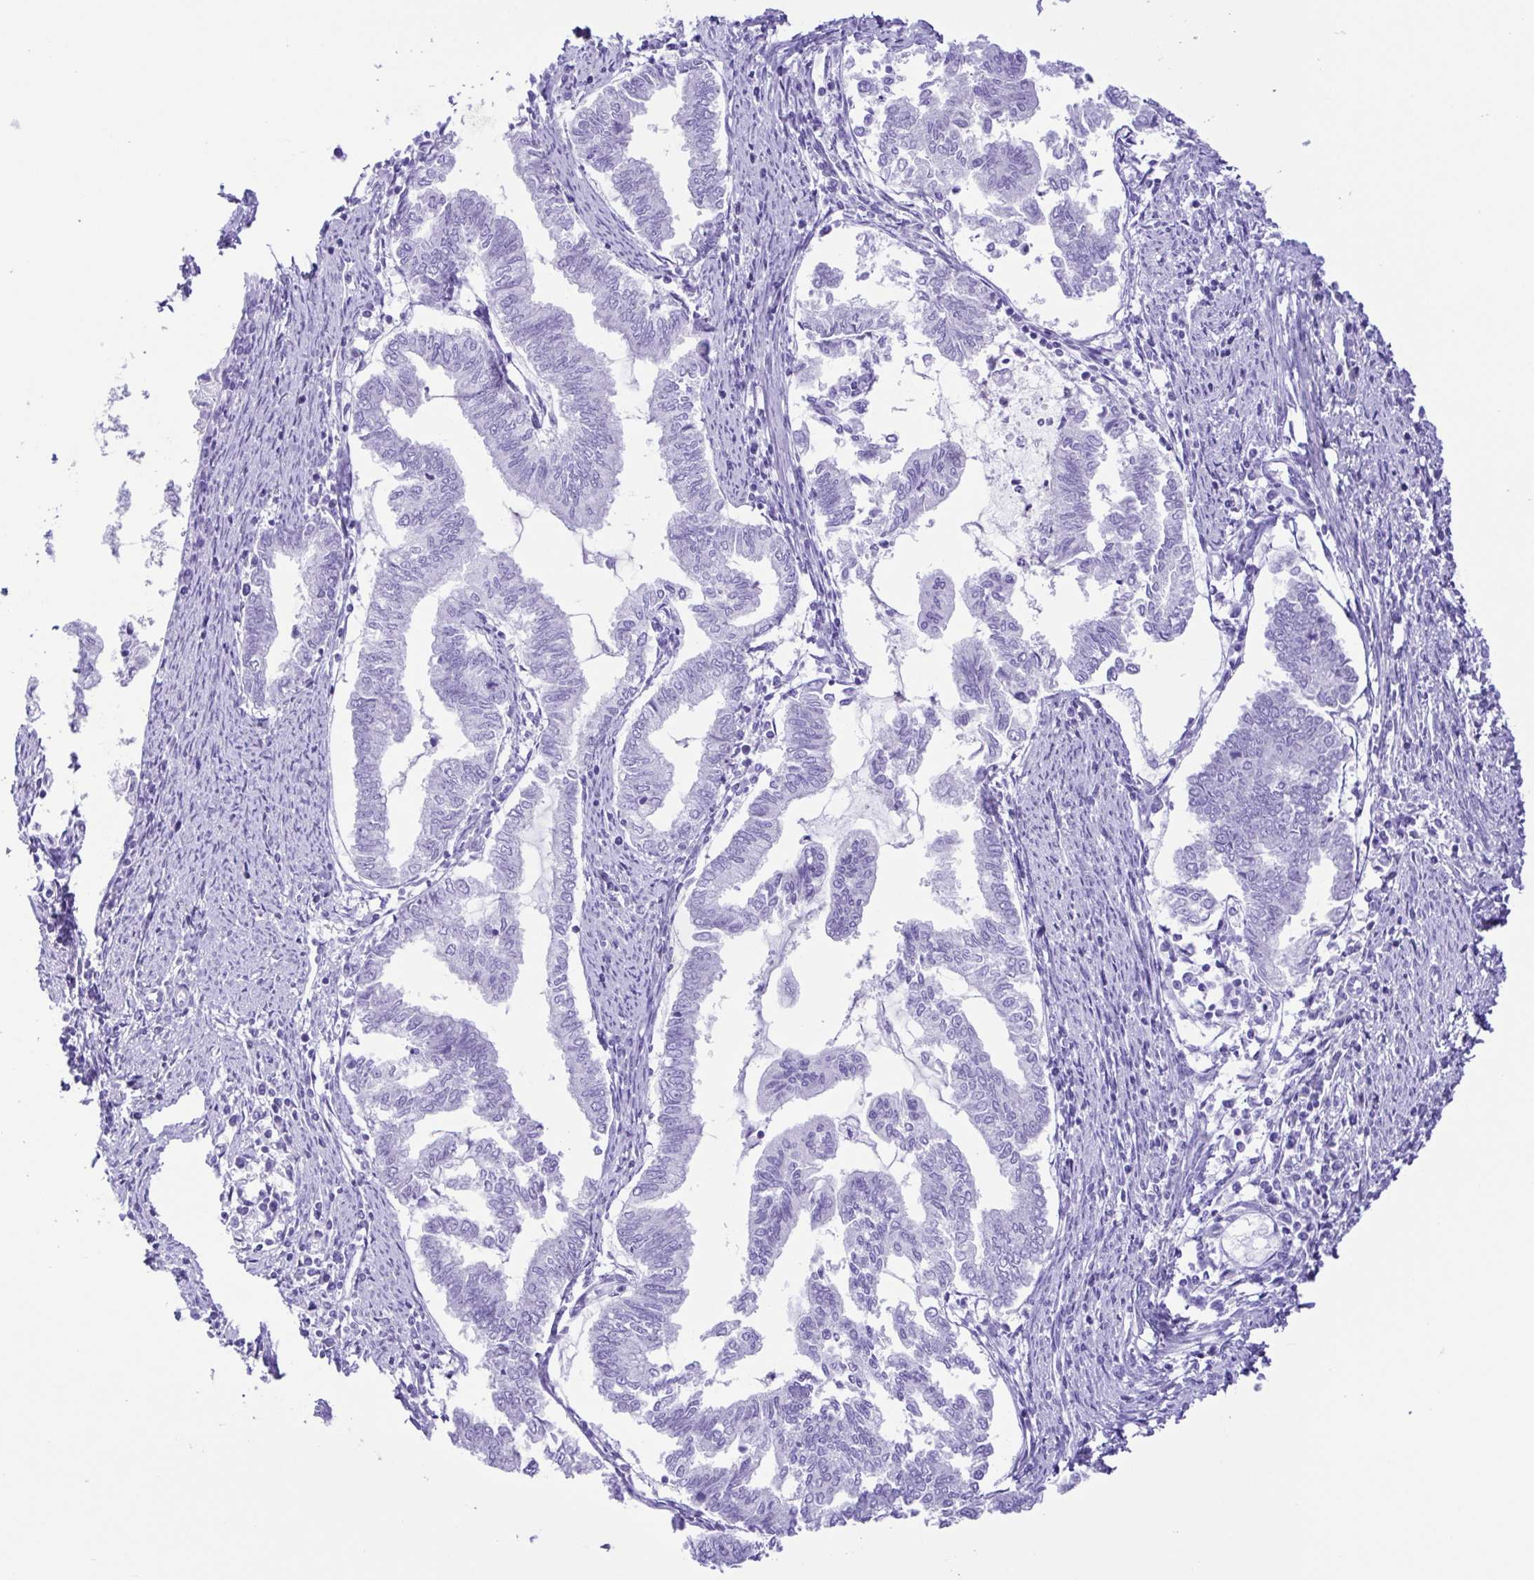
{"staining": {"intensity": "negative", "quantity": "none", "location": "none"}, "tissue": "endometrial cancer", "cell_type": "Tumor cells", "image_type": "cancer", "snomed": [{"axis": "morphology", "description": "Adenocarcinoma, NOS"}, {"axis": "topography", "description": "Endometrium"}], "caption": "There is no significant expression in tumor cells of endometrial cancer (adenocarcinoma).", "gene": "ERP27", "patient": {"sex": "female", "age": 79}}